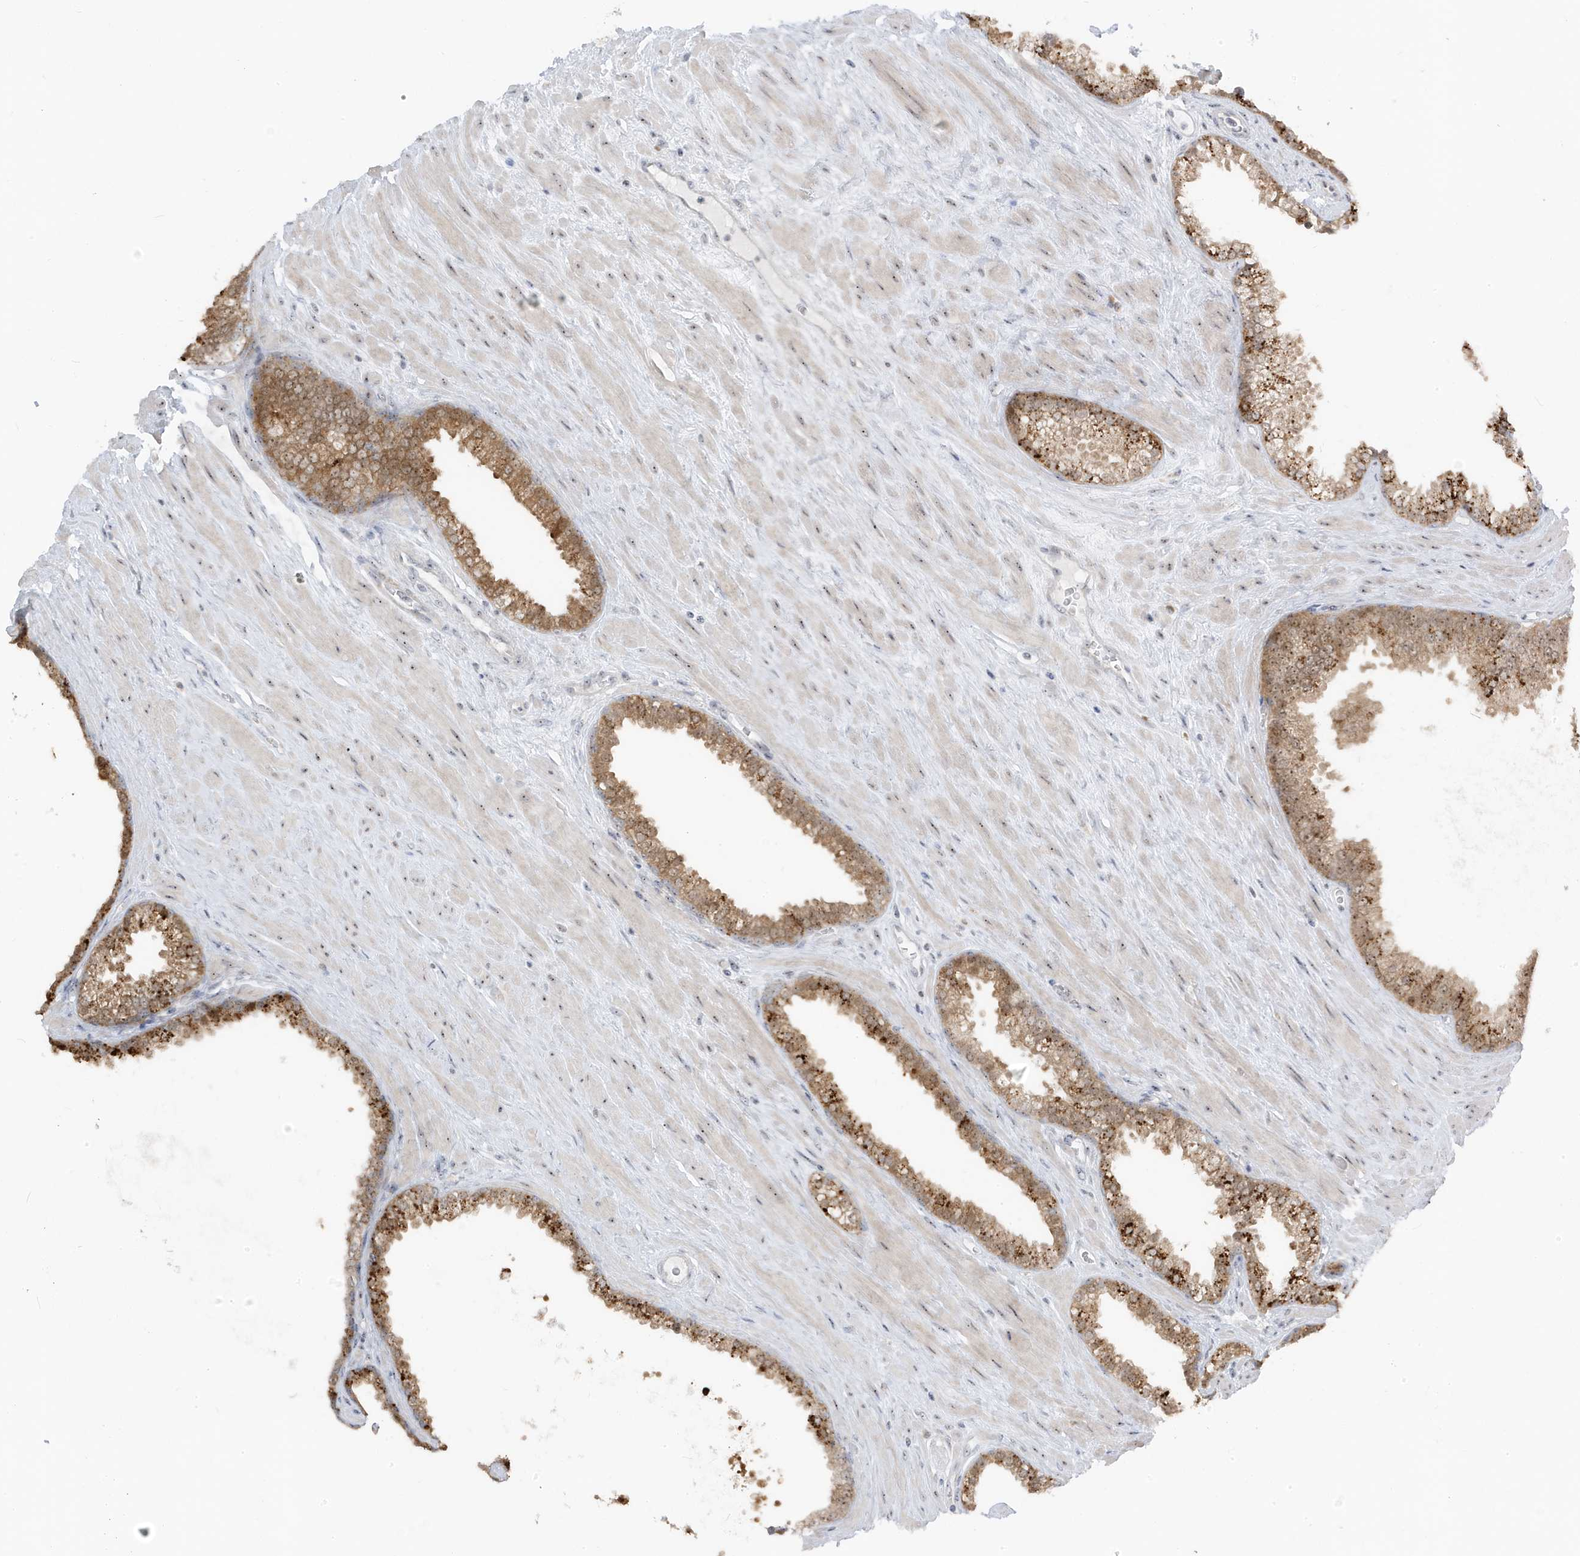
{"staining": {"intensity": "moderate", "quantity": ">75%", "location": "cytoplasmic/membranous,nuclear"}, "tissue": "prostate cancer", "cell_type": "Tumor cells", "image_type": "cancer", "snomed": [{"axis": "morphology", "description": "Adenocarcinoma, Low grade"}, {"axis": "topography", "description": "Prostate"}], "caption": "Immunohistochemical staining of human prostate cancer (low-grade adenocarcinoma) demonstrates medium levels of moderate cytoplasmic/membranous and nuclear staining in about >75% of tumor cells.", "gene": "TSEN15", "patient": {"sex": "male", "age": 62}}